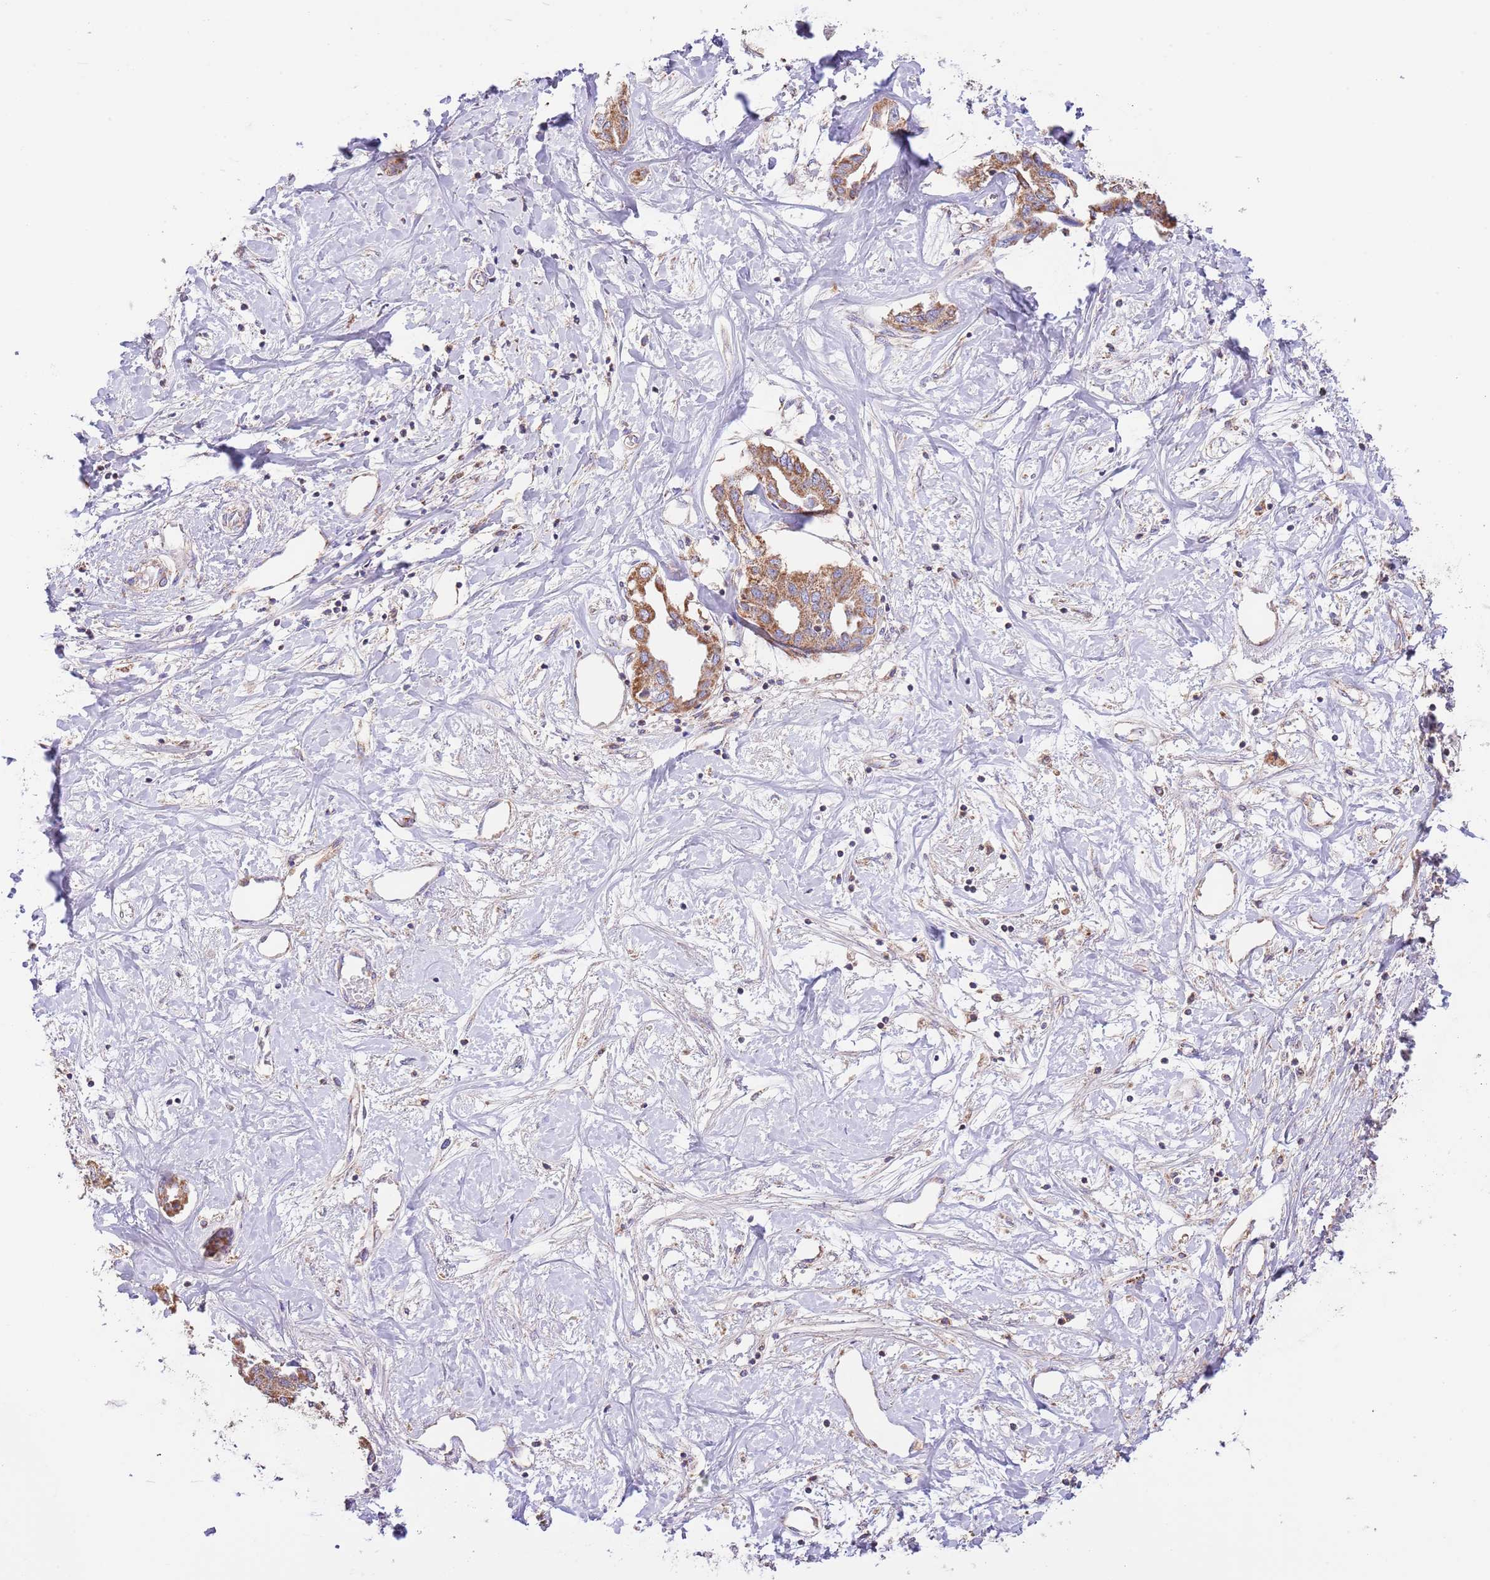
{"staining": {"intensity": "strong", "quantity": ">75%", "location": "cytoplasmic/membranous"}, "tissue": "liver cancer", "cell_type": "Tumor cells", "image_type": "cancer", "snomed": [{"axis": "morphology", "description": "Cholangiocarcinoma"}, {"axis": "topography", "description": "Liver"}], "caption": "The immunohistochemical stain highlights strong cytoplasmic/membranous positivity in tumor cells of liver cholangiocarcinoma tissue.", "gene": "DNAJA3", "patient": {"sex": "male", "age": 59}}